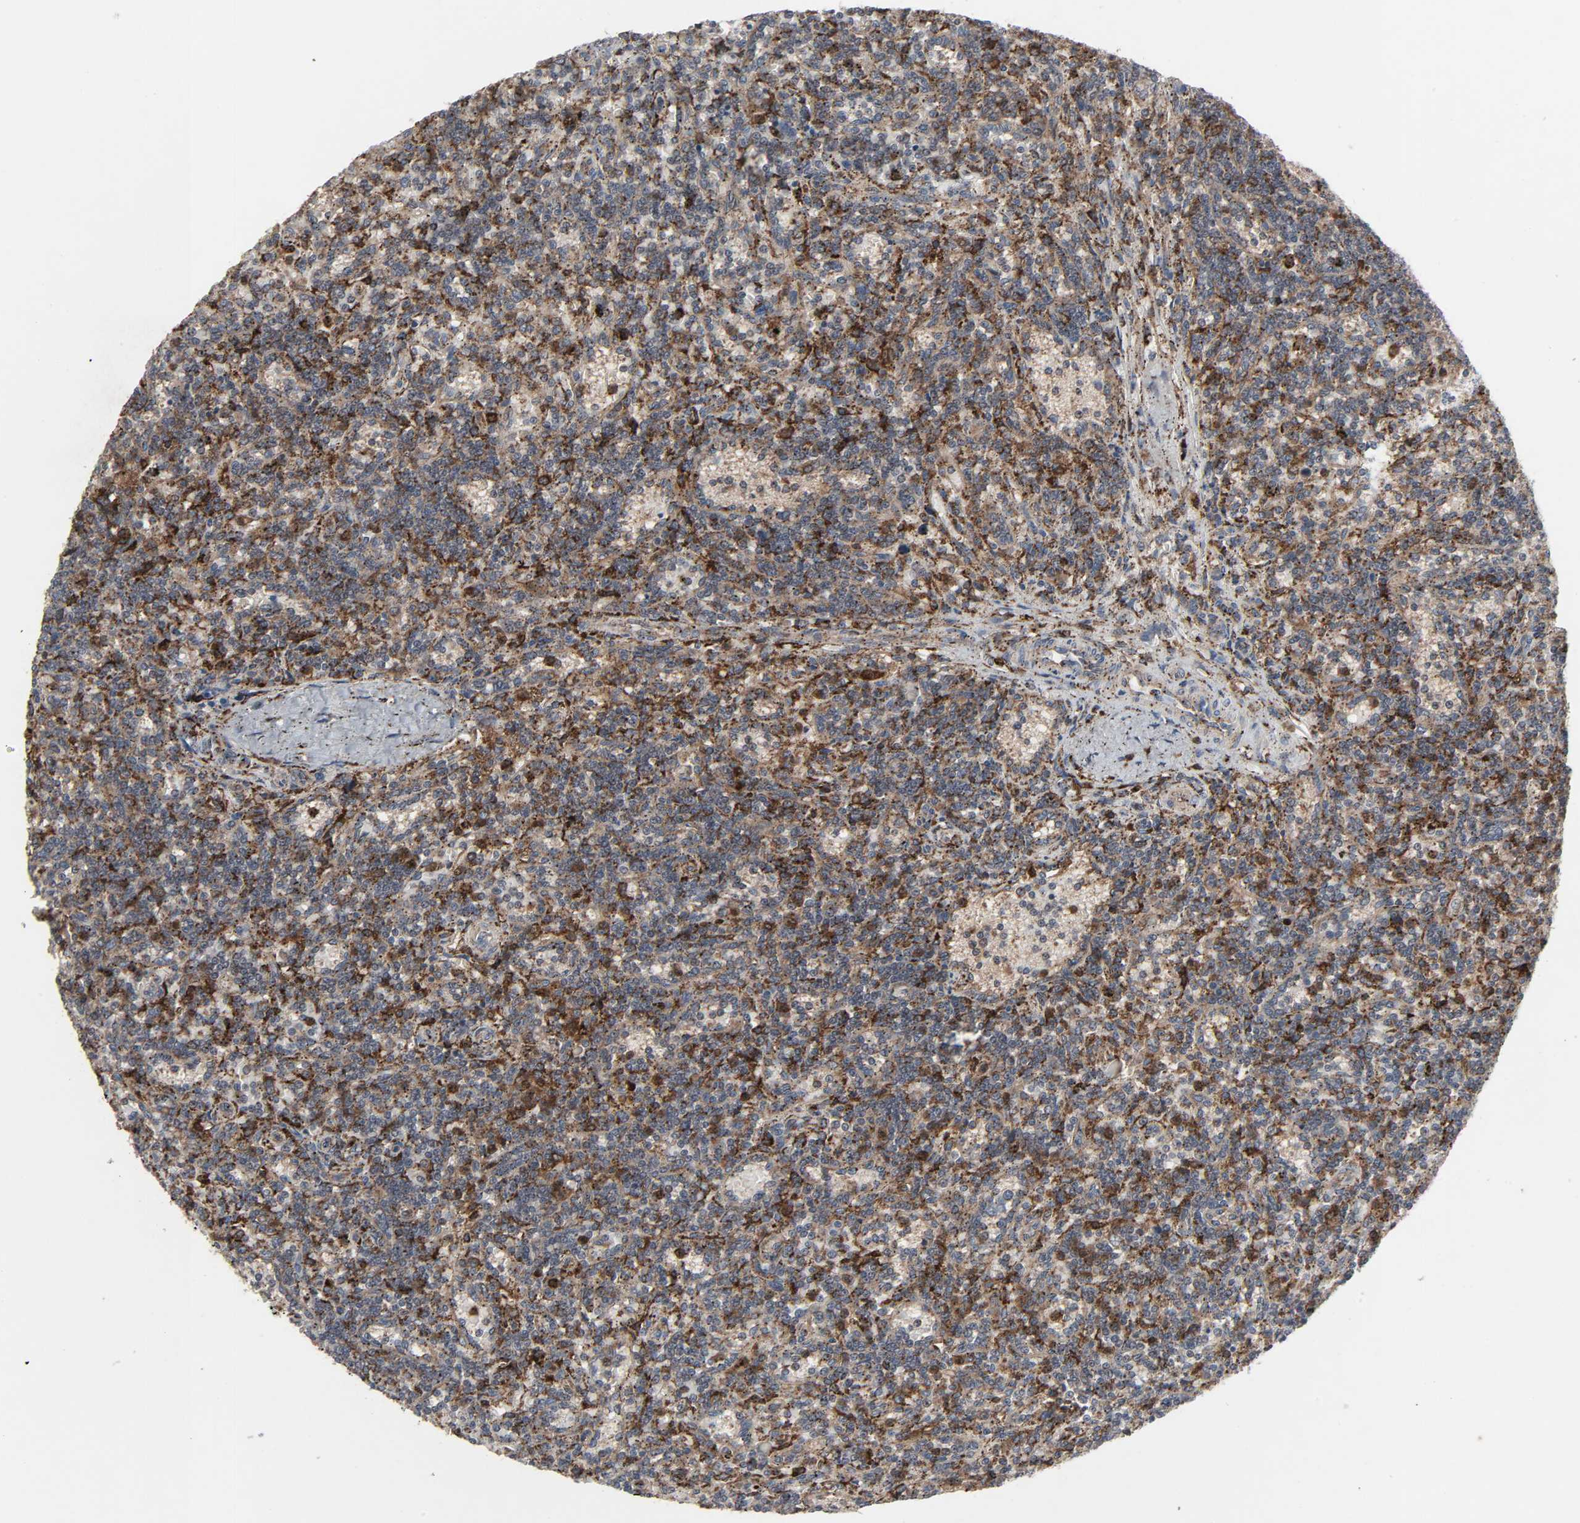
{"staining": {"intensity": "moderate", "quantity": "<25%", "location": "cytoplasmic/membranous"}, "tissue": "lymphoma", "cell_type": "Tumor cells", "image_type": "cancer", "snomed": [{"axis": "morphology", "description": "Malignant lymphoma, non-Hodgkin's type, Low grade"}, {"axis": "topography", "description": "Spleen"}], "caption": "Brown immunohistochemical staining in human malignant lymphoma, non-Hodgkin's type (low-grade) demonstrates moderate cytoplasmic/membranous staining in about <25% of tumor cells.", "gene": "ADCY4", "patient": {"sex": "male", "age": 73}}